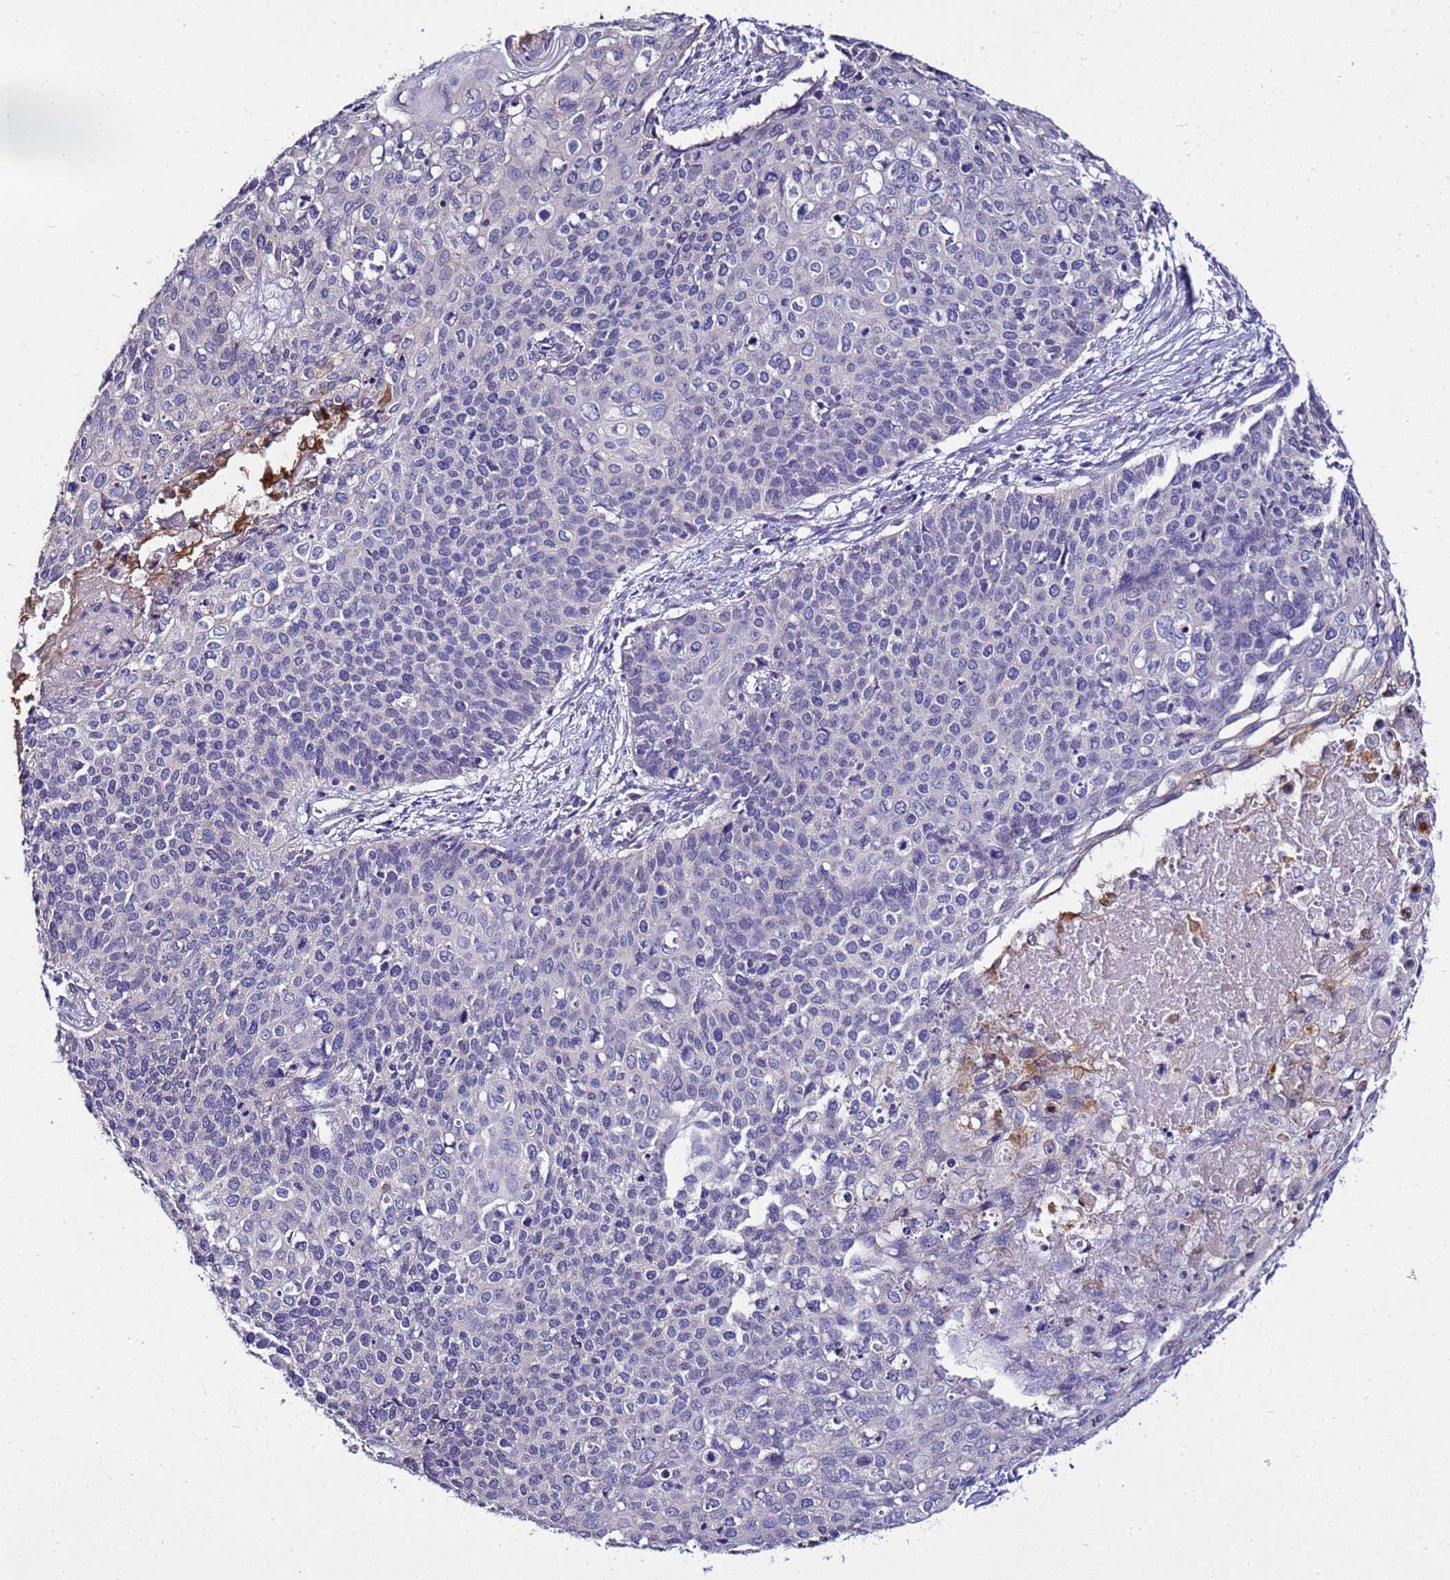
{"staining": {"intensity": "negative", "quantity": "none", "location": "none"}, "tissue": "cervical cancer", "cell_type": "Tumor cells", "image_type": "cancer", "snomed": [{"axis": "morphology", "description": "Squamous cell carcinoma, NOS"}, {"axis": "topography", "description": "Cervix"}], "caption": "Human cervical squamous cell carcinoma stained for a protein using IHC shows no positivity in tumor cells.", "gene": "FAM166B", "patient": {"sex": "female", "age": 39}}